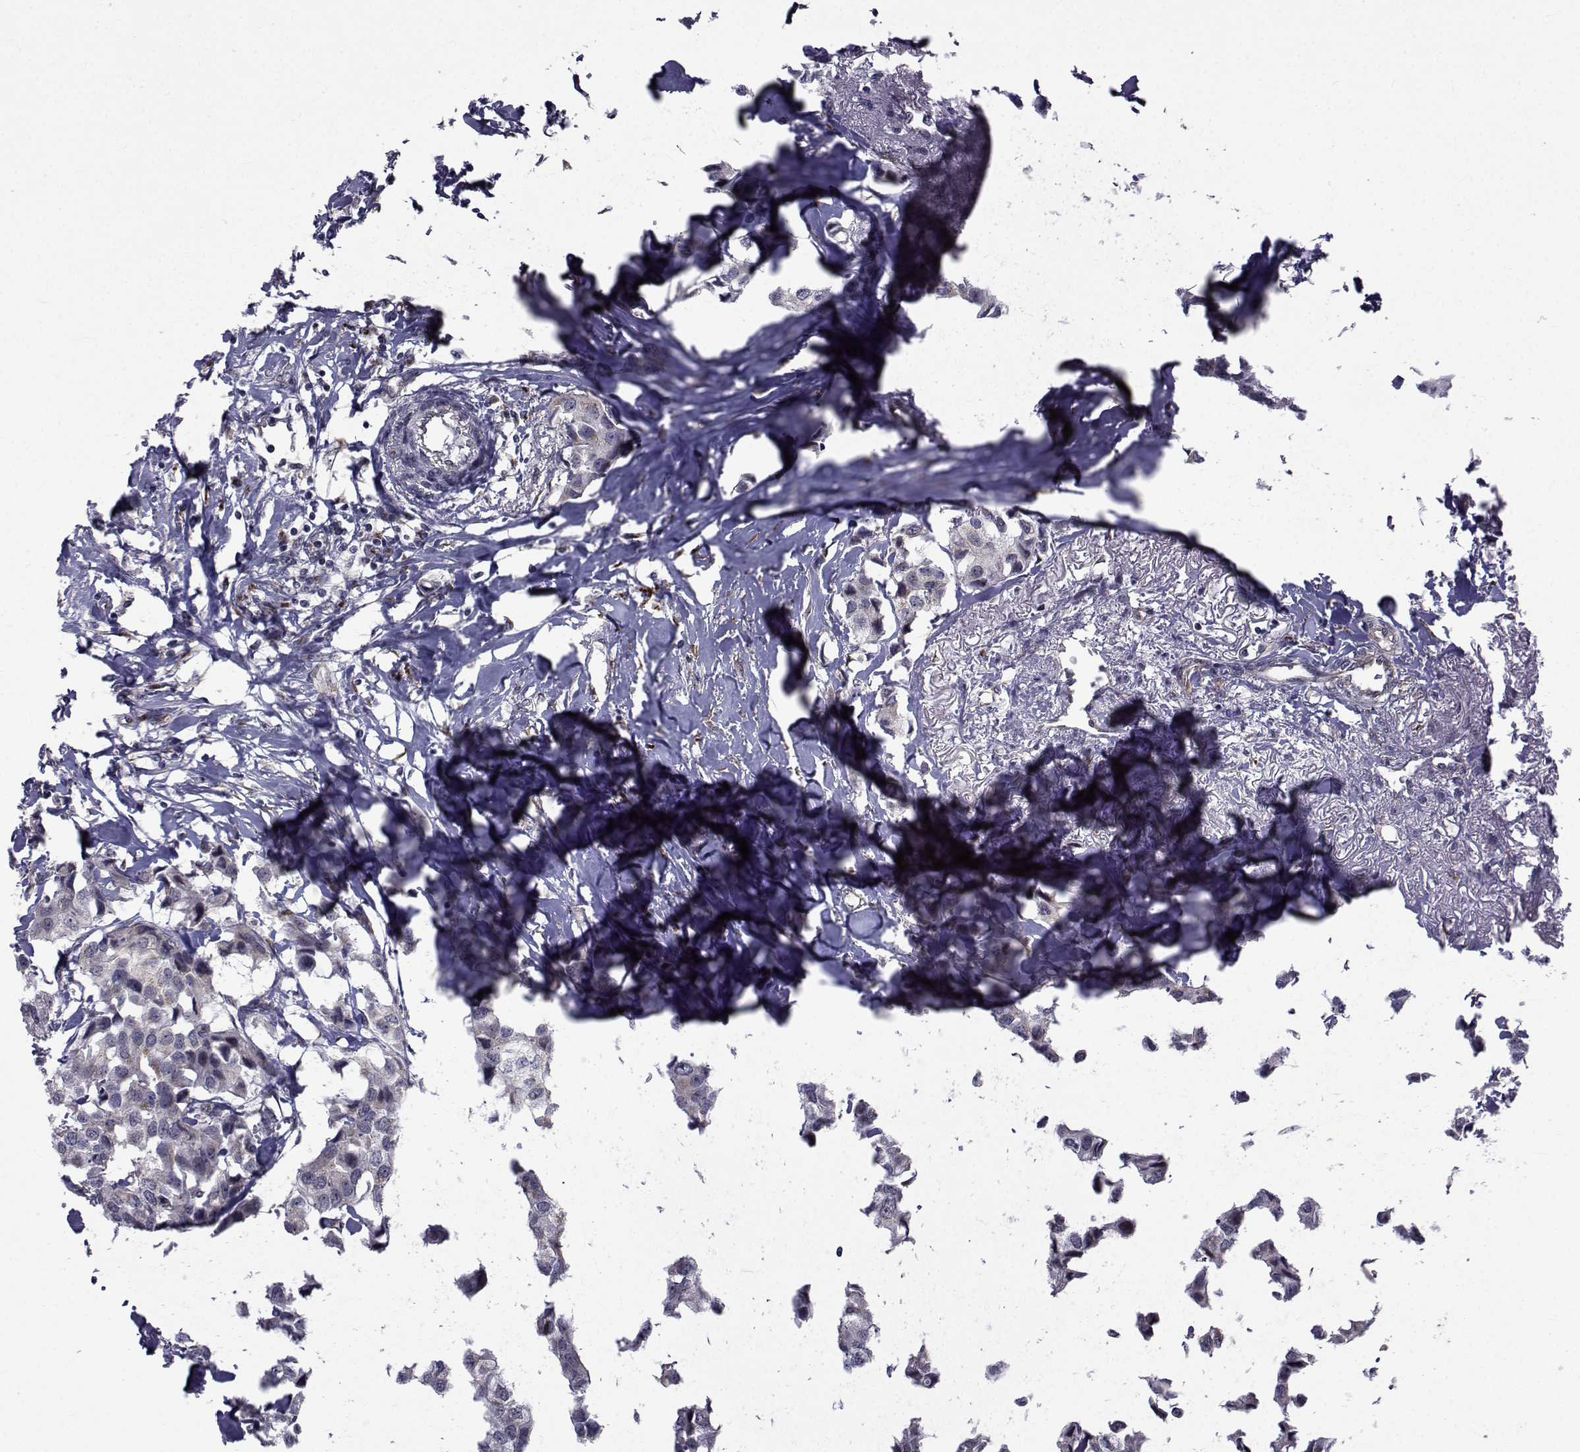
{"staining": {"intensity": "negative", "quantity": "none", "location": "none"}, "tissue": "breast cancer", "cell_type": "Tumor cells", "image_type": "cancer", "snomed": [{"axis": "morphology", "description": "Duct carcinoma"}, {"axis": "topography", "description": "Breast"}], "caption": "High power microscopy photomicrograph of an immunohistochemistry (IHC) histopathology image of breast cancer (infiltrating ductal carcinoma), revealing no significant staining in tumor cells.", "gene": "ATP6V1C2", "patient": {"sex": "female", "age": 80}}